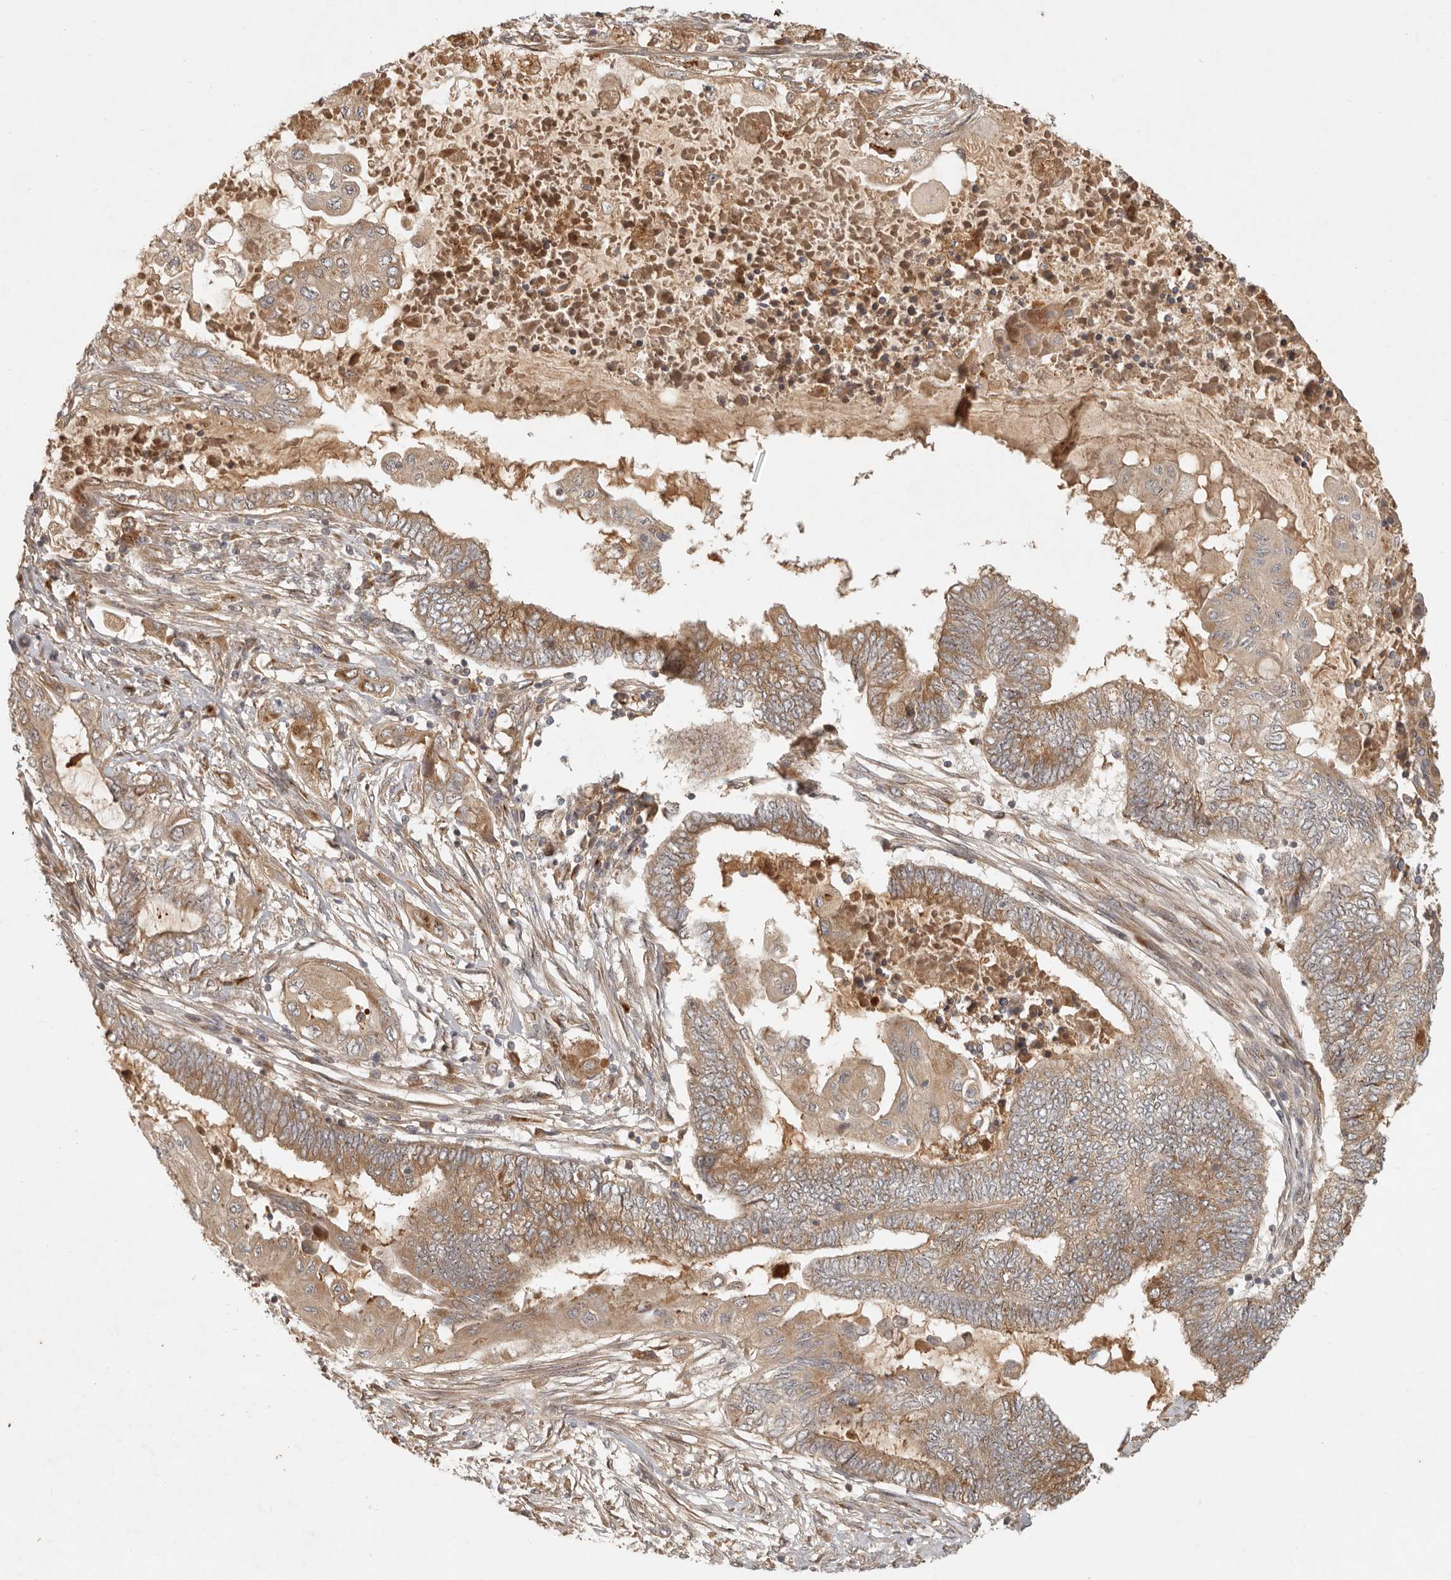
{"staining": {"intensity": "moderate", "quantity": ">75%", "location": "cytoplasmic/membranous"}, "tissue": "endometrial cancer", "cell_type": "Tumor cells", "image_type": "cancer", "snomed": [{"axis": "morphology", "description": "Adenocarcinoma, NOS"}, {"axis": "topography", "description": "Uterus"}, {"axis": "topography", "description": "Endometrium"}], "caption": "Immunohistochemistry of endometrial adenocarcinoma reveals medium levels of moderate cytoplasmic/membranous staining in approximately >75% of tumor cells.", "gene": "ANKRD61", "patient": {"sex": "female", "age": 70}}